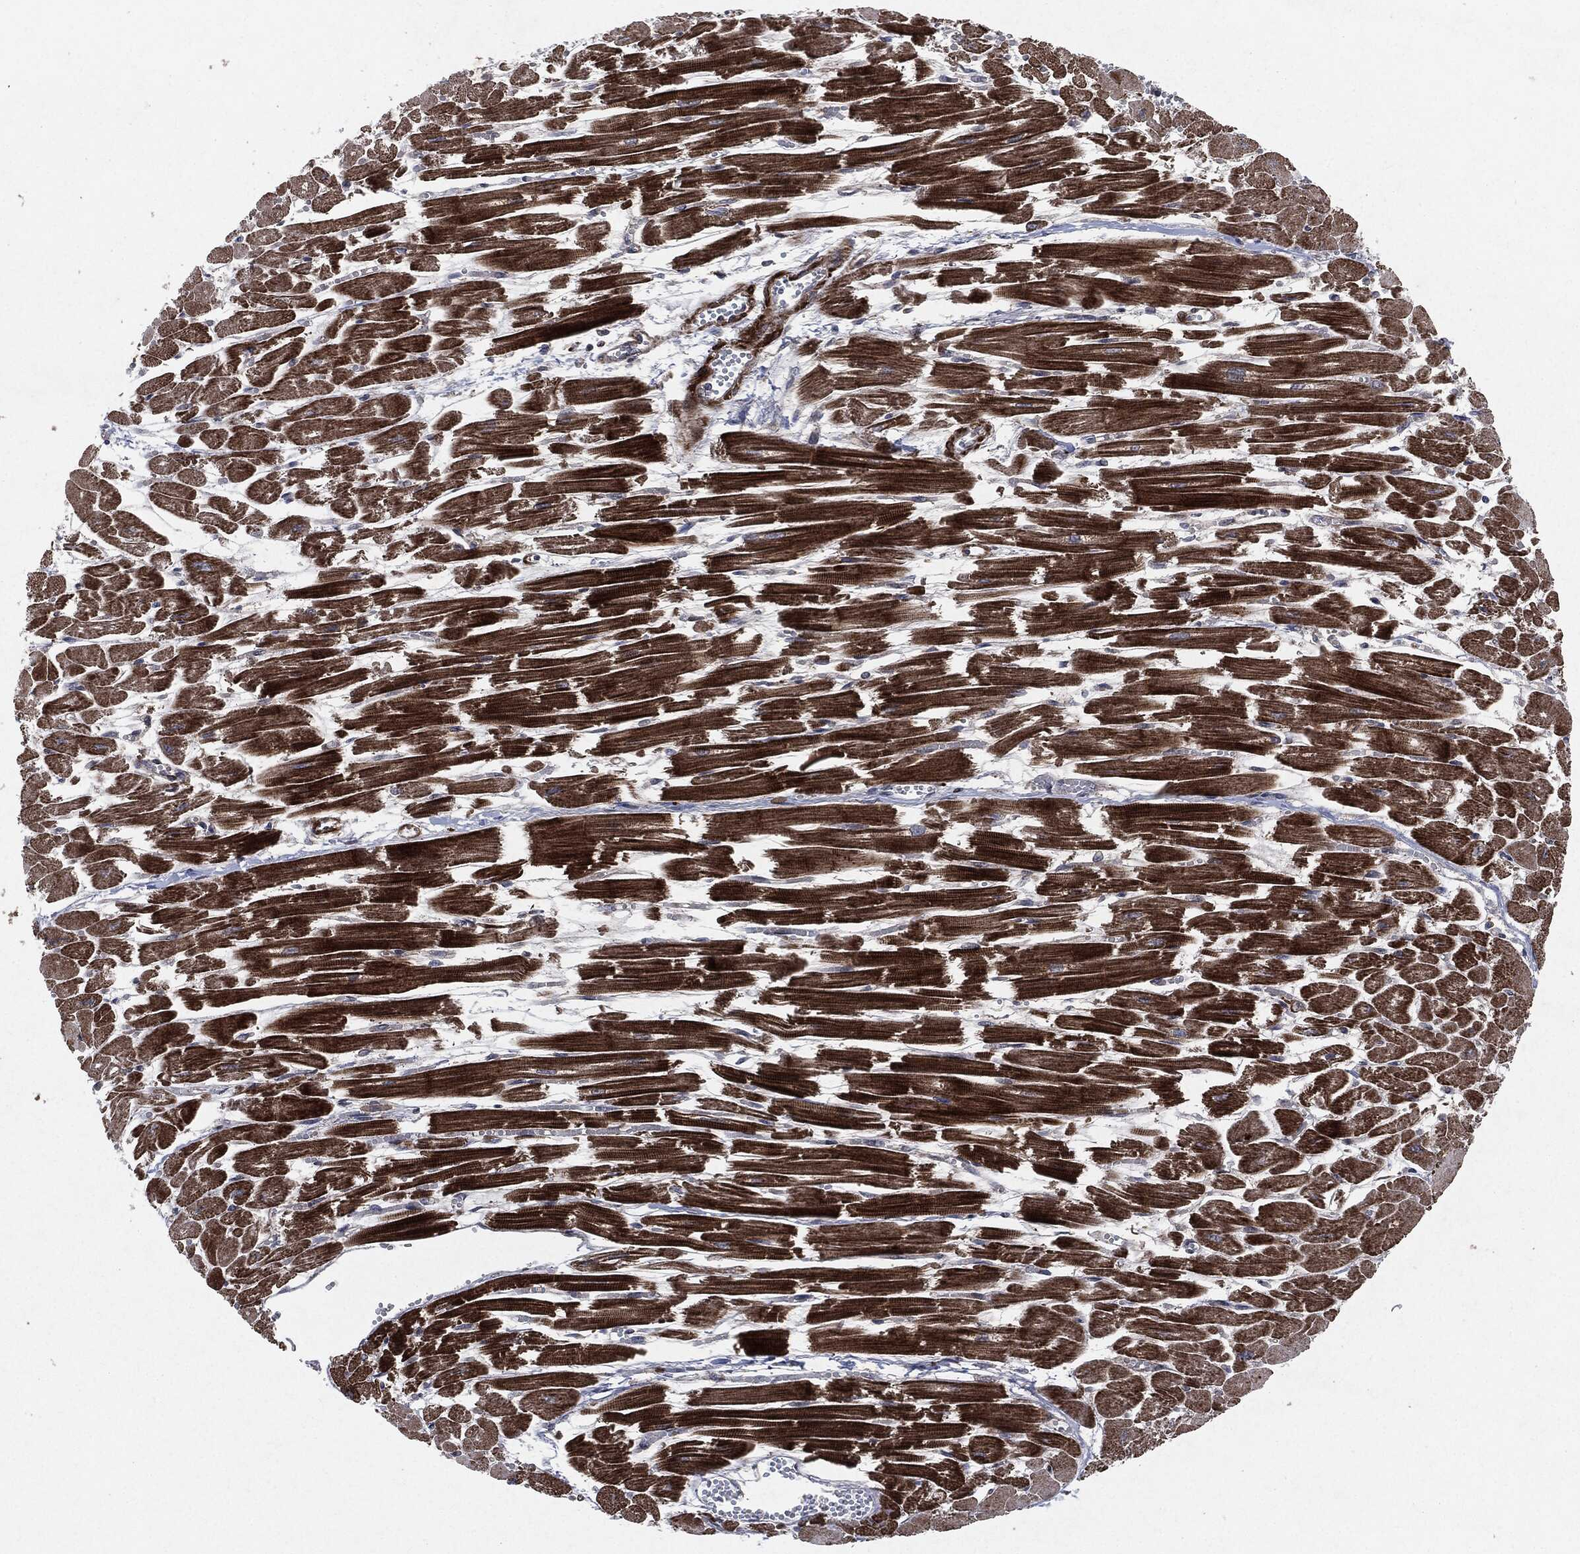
{"staining": {"intensity": "strong", "quantity": "25%-75%", "location": "cytoplasmic/membranous"}, "tissue": "heart muscle", "cell_type": "Cardiomyocytes", "image_type": "normal", "snomed": [{"axis": "morphology", "description": "Normal tissue, NOS"}, {"axis": "topography", "description": "Heart"}], "caption": "DAB (3,3'-diaminobenzidine) immunohistochemical staining of normal heart muscle exhibits strong cytoplasmic/membranous protein expression in about 25%-75% of cardiomyocytes.", "gene": "RAF1", "patient": {"sex": "female", "age": 52}}